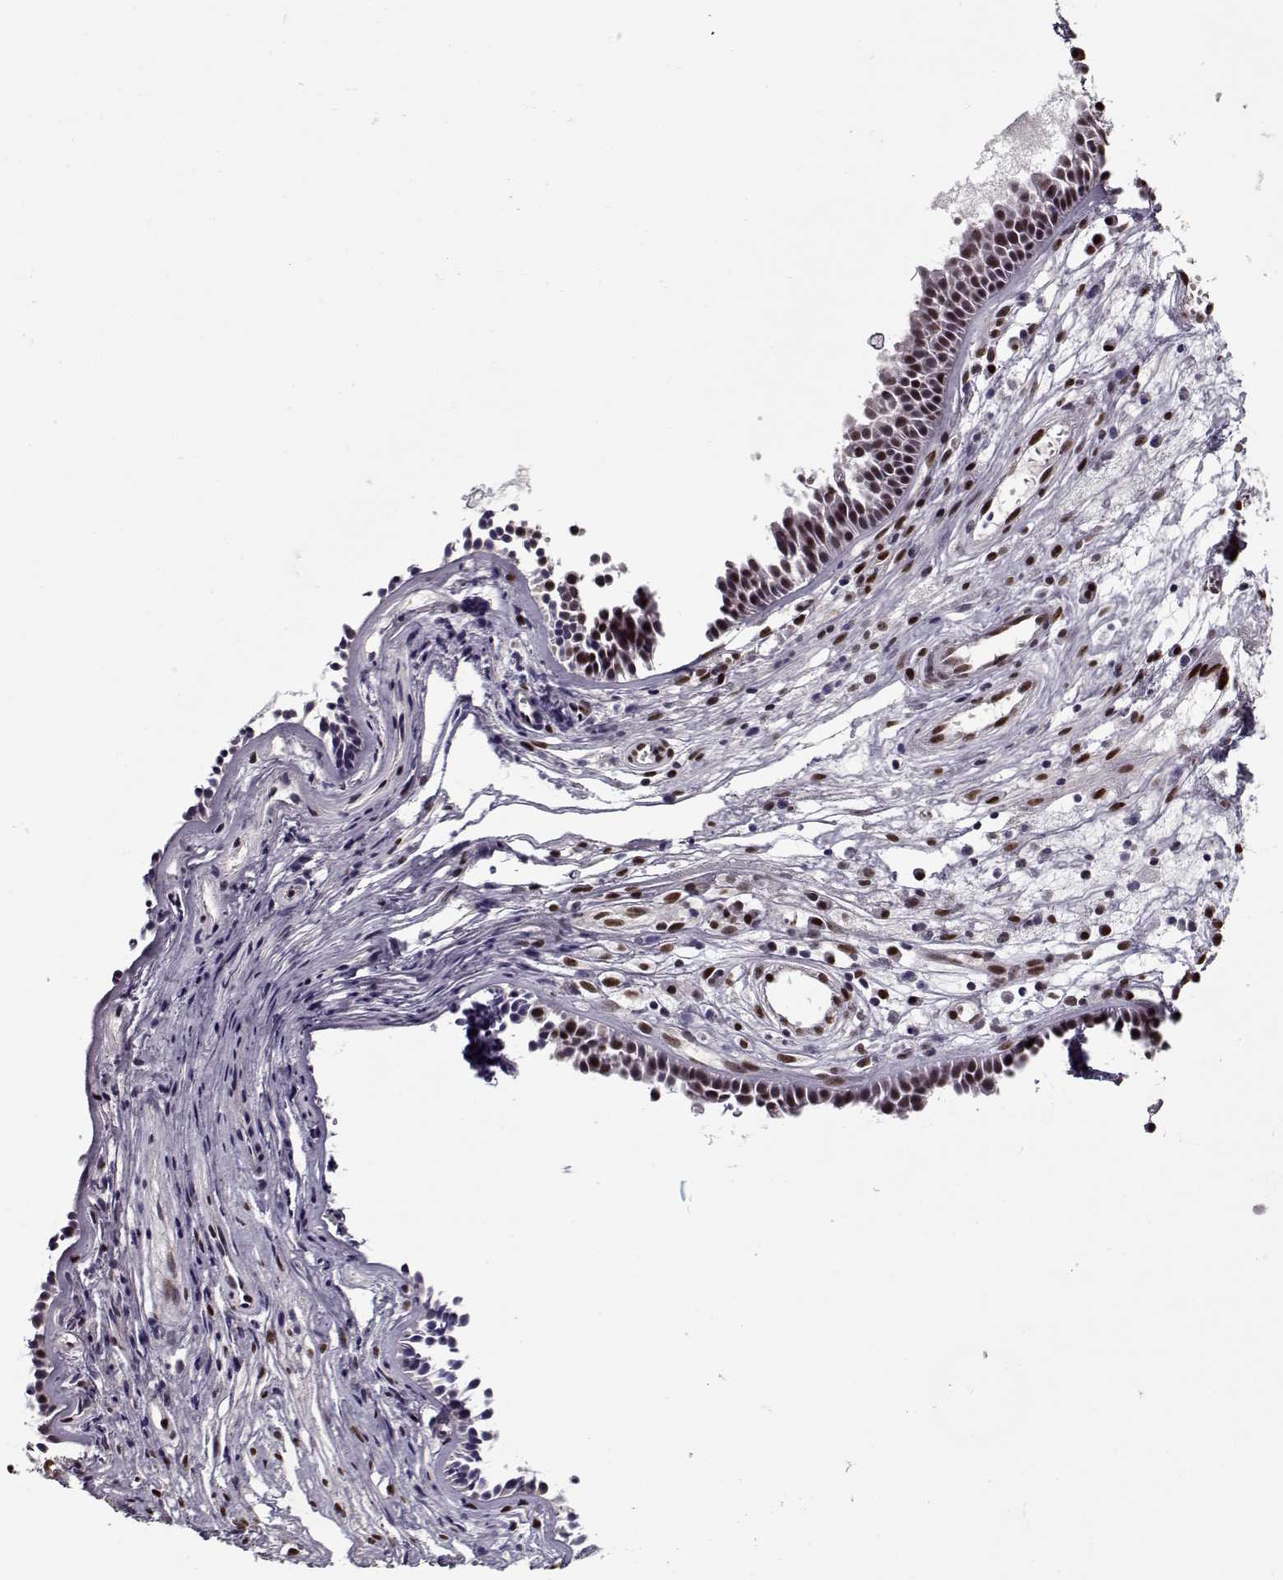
{"staining": {"intensity": "weak", "quantity": ">75%", "location": "nuclear"}, "tissue": "nasopharynx", "cell_type": "Respiratory epithelial cells", "image_type": "normal", "snomed": [{"axis": "morphology", "description": "Normal tissue, NOS"}, {"axis": "topography", "description": "Nasopharynx"}], "caption": "Weak nuclear positivity is present in about >75% of respiratory epithelial cells in normal nasopharynx.", "gene": "PRMT1", "patient": {"sex": "male", "age": 31}}